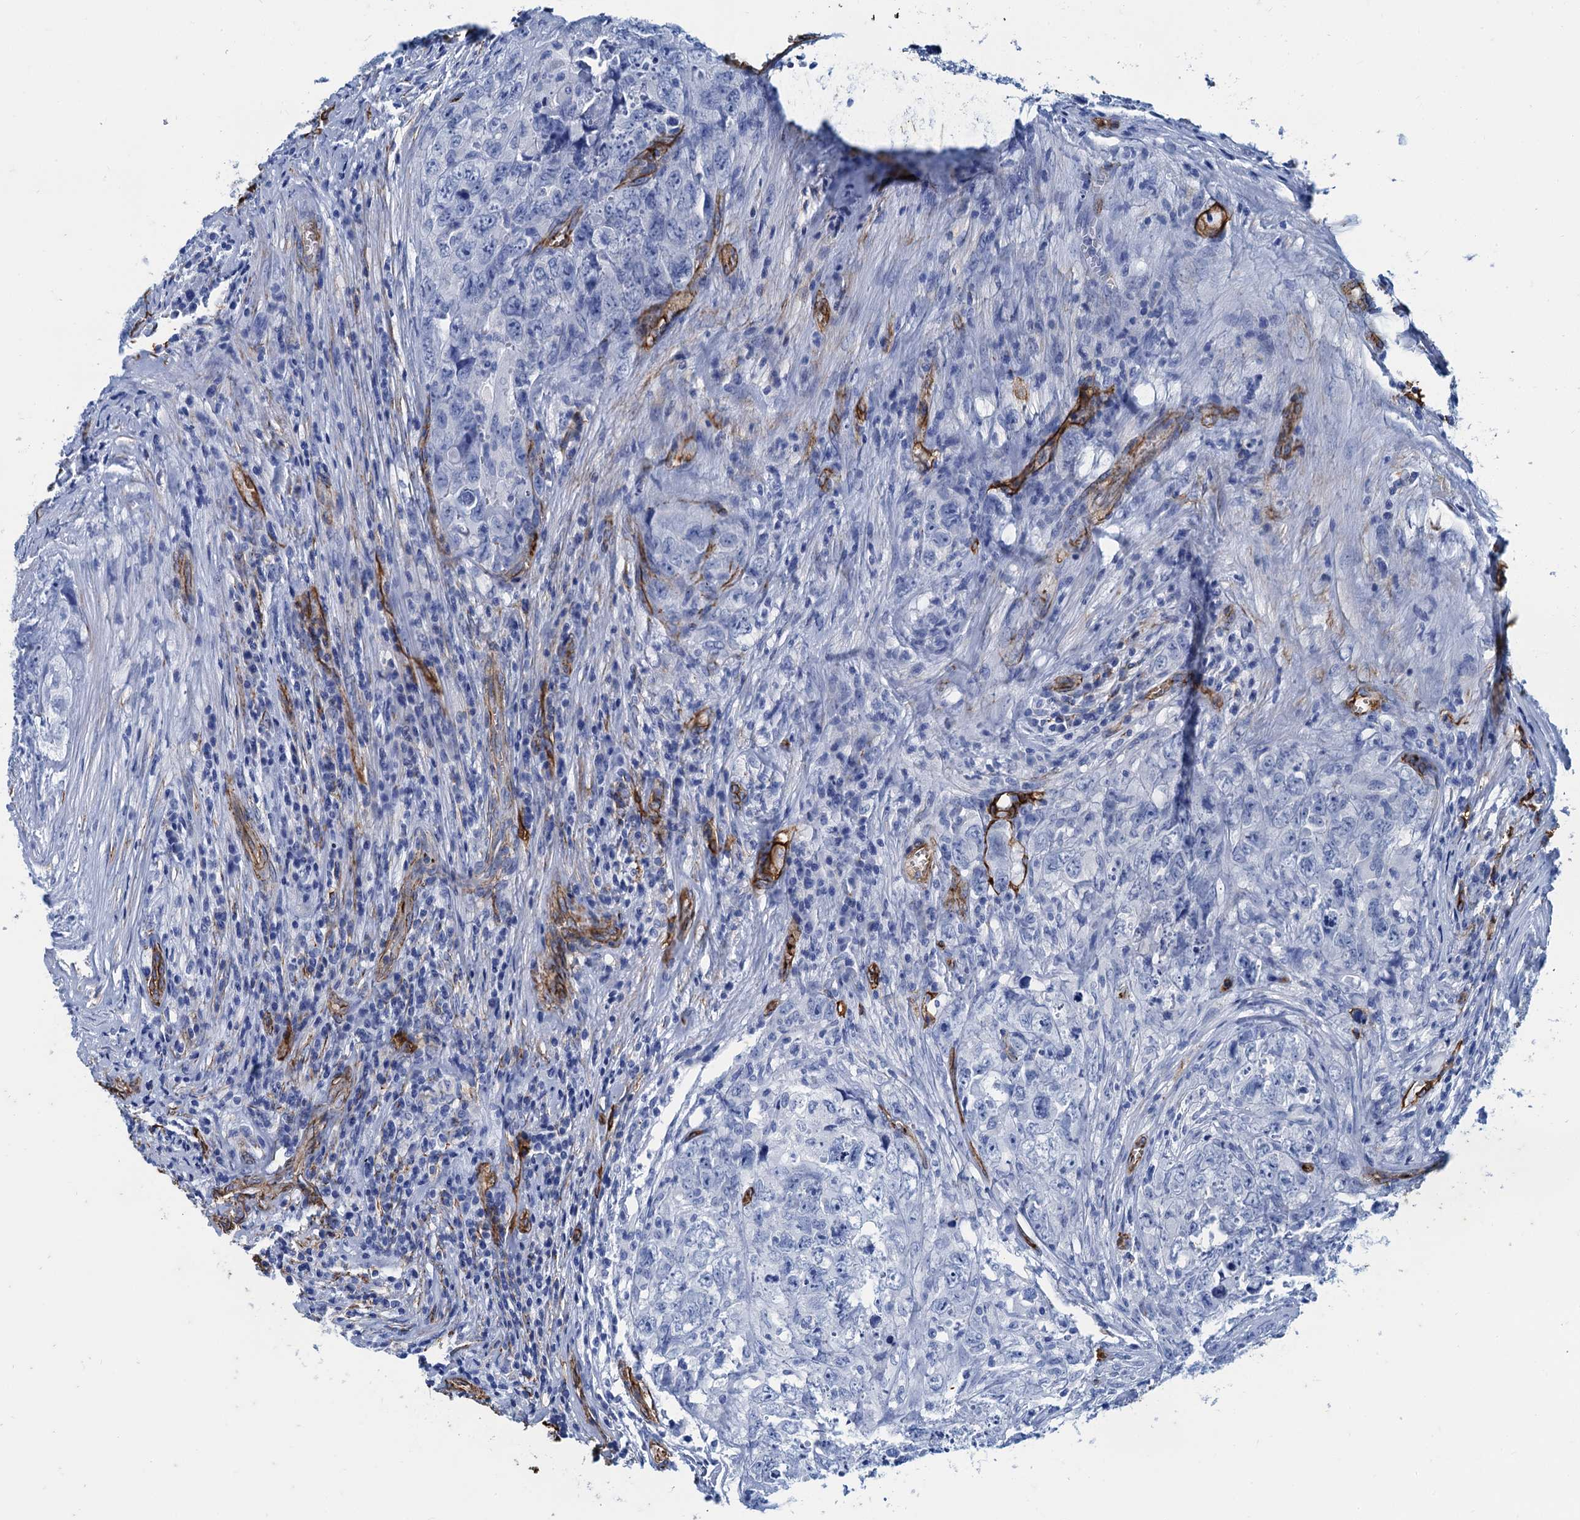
{"staining": {"intensity": "negative", "quantity": "none", "location": "none"}, "tissue": "testis cancer", "cell_type": "Tumor cells", "image_type": "cancer", "snomed": [{"axis": "morphology", "description": "Seminoma, NOS"}, {"axis": "morphology", "description": "Carcinoma, Embryonal, NOS"}, {"axis": "topography", "description": "Testis"}], "caption": "Immunohistochemical staining of human embryonal carcinoma (testis) exhibits no significant expression in tumor cells.", "gene": "CAVIN2", "patient": {"sex": "male", "age": 43}}